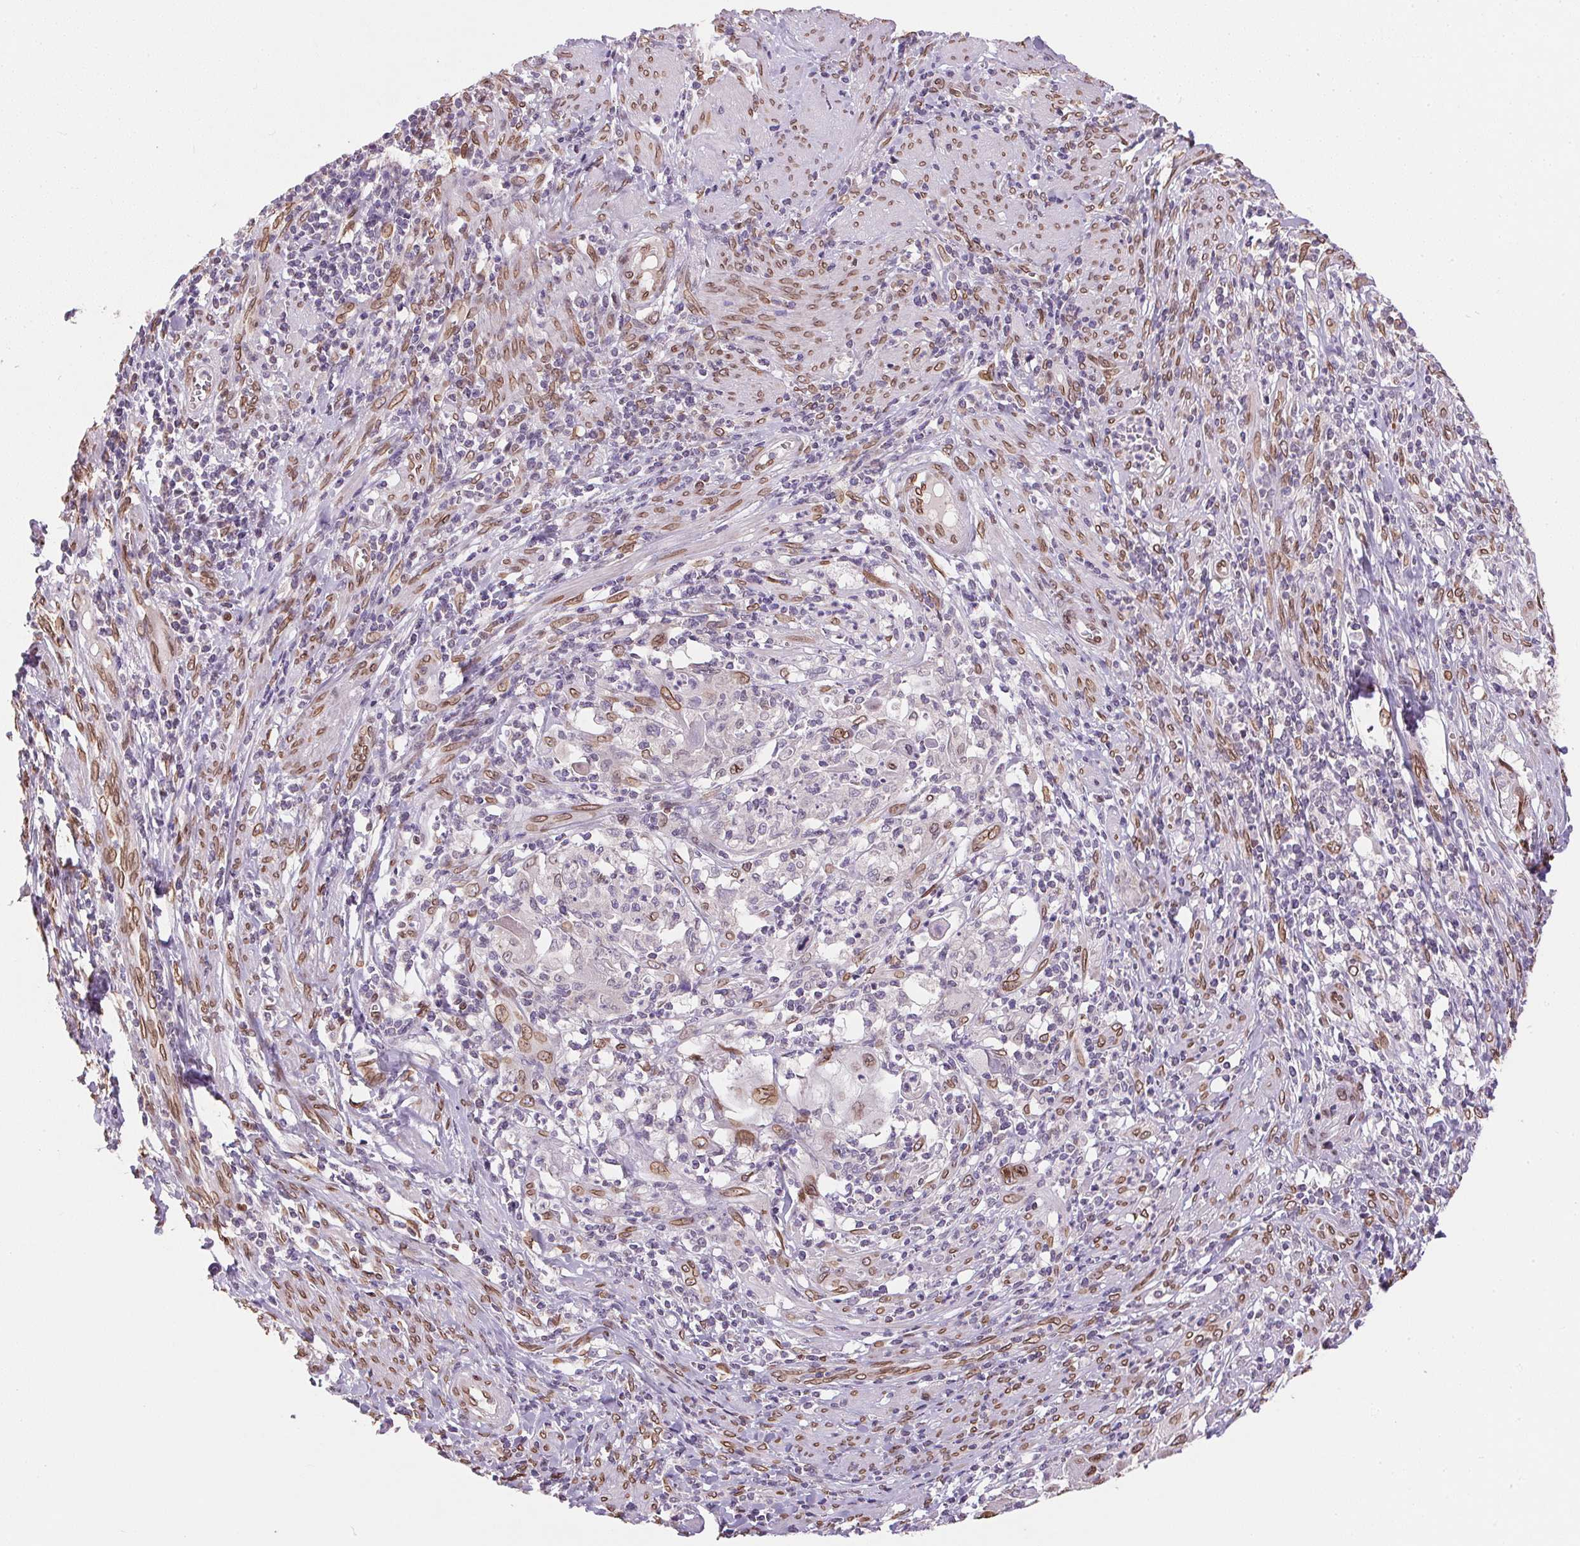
{"staining": {"intensity": "moderate", "quantity": "<25%", "location": "cytoplasmic/membranous,nuclear"}, "tissue": "cervical cancer", "cell_type": "Tumor cells", "image_type": "cancer", "snomed": [{"axis": "morphology", "description": "Squamous cell carcinoma, NOS"}, {"axis": "topography", "description": "Cervix"}], "caption": "Moderate cytoplasmic/membranous and nuclear expression for a protein is appreciated in approximately <25% of tumor cells of squamous cell carcinoma (cervical) using IHC.", "gene": "TMEM175", "patient": {"sex": "female", "age": 70}}